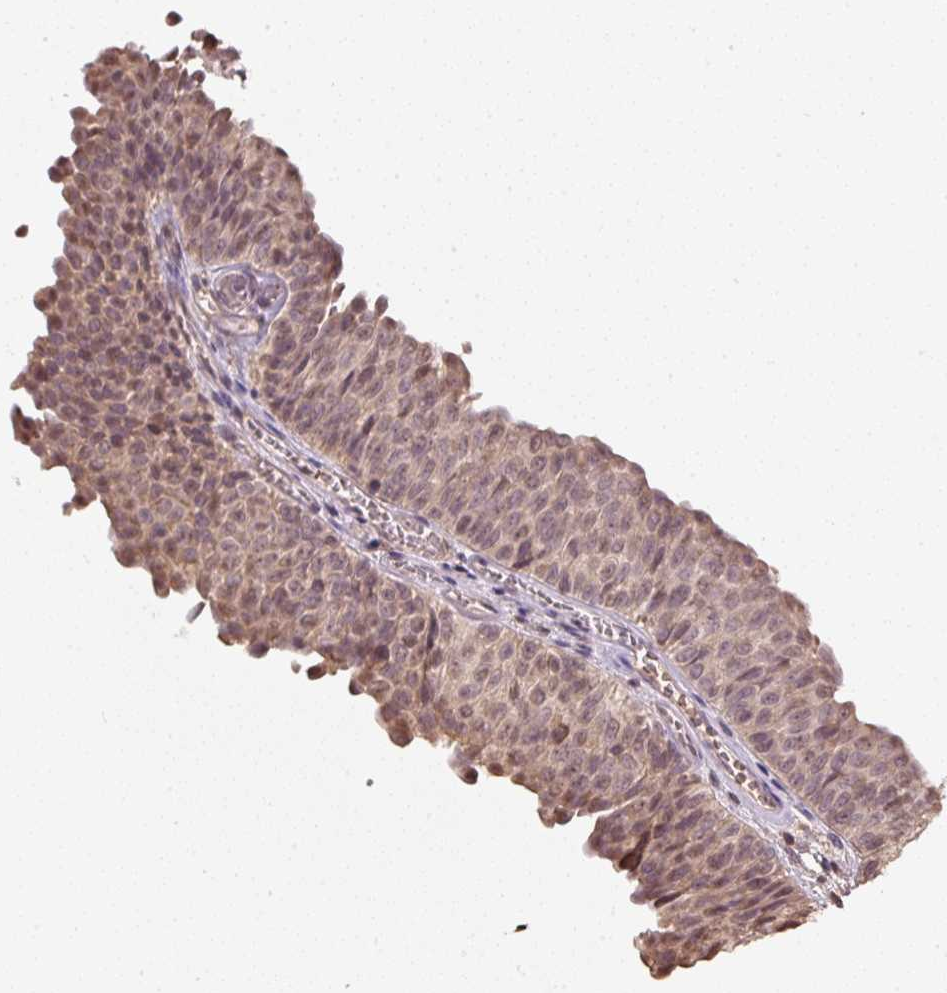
{"staining": {"intensity": "moderate", "quantity": ">75%", "location": "nuclear"}, "tissue": "urothelial cancer", "cell_type": "Tumor cells", "image_type": "cancer", "snomed": [{"axis": "morphology", "description": "Urothelial carcinoma, Low grade"}, {"axis": "topography", "description": "Urinary bladder"}], "caption": "Immunohistochemical staining of human urothelial cancer exhibits medium levels of moderate nuclear protein expression in about >75% of tumor cells. The protein is stained brown, and the nuclei are stained in blue (DAB IHC with brightfield microscopy, high magnification).", "gene": "TMEM170B", "patient": {"sex": "male", "age": 78}}